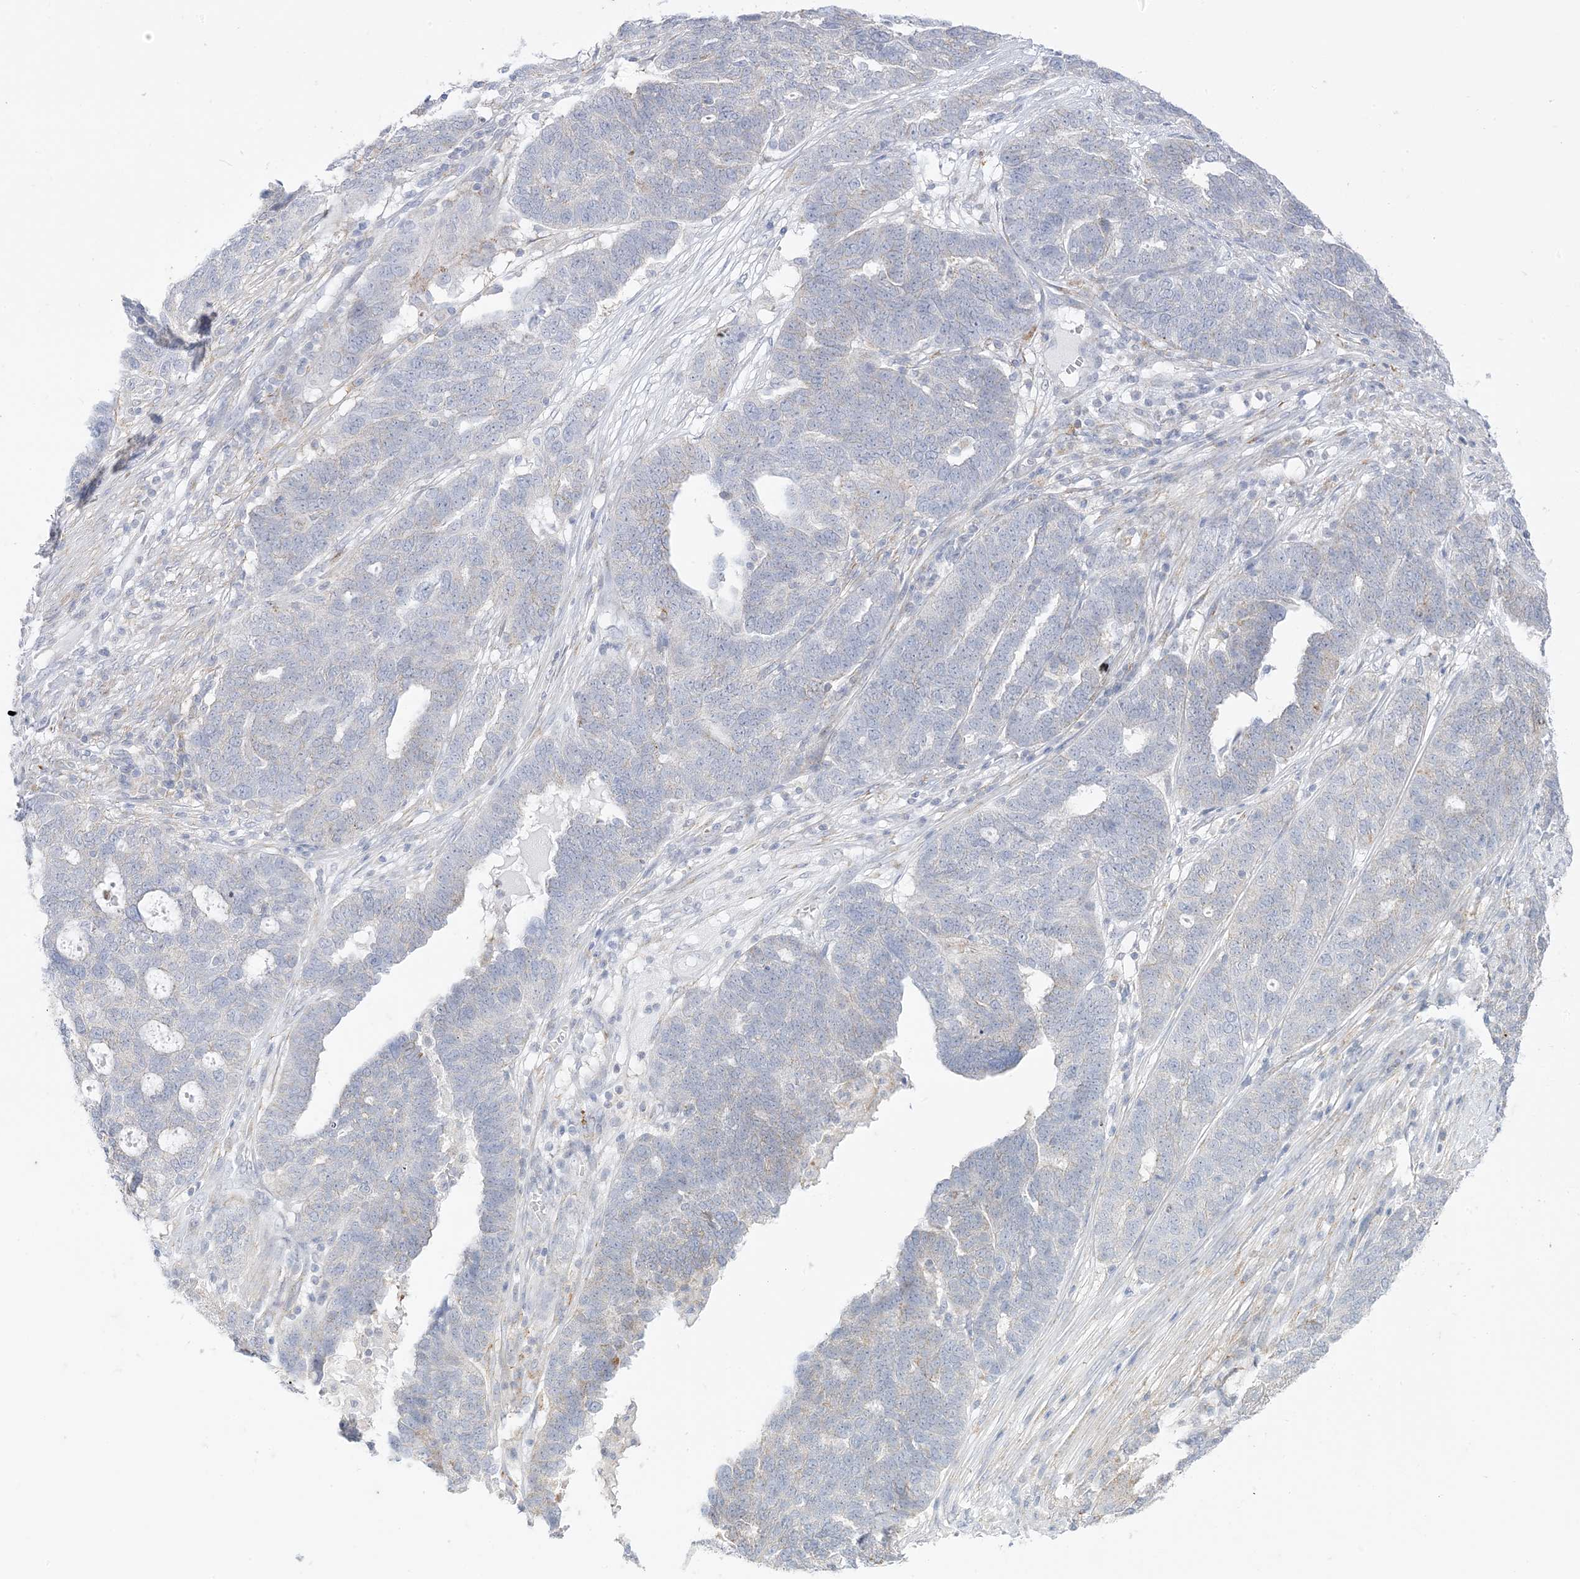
{"staining": {"intensity": "negative", "quantity": "none", "location": "none"}, "tissue": "ovarian cancer", "cell_type": "Tumor cells", "image_type": "cancer", "snomed": [{"axis": "morphology", "description": "Cystadenocarcinoma, serous, NOS"}, {"axis": "topography", "description": "Ovary"}], "caption": "DAB immunohistochemical staining of human serous cystadenocarcinoma (ovarian) shows no significant positivity in tumor cells. (DAB immunohistochemistry visualized using brightfield microscopy, high magnification).", "gene": "RAC1", "patient": {"sex": "female", "age": 59}}